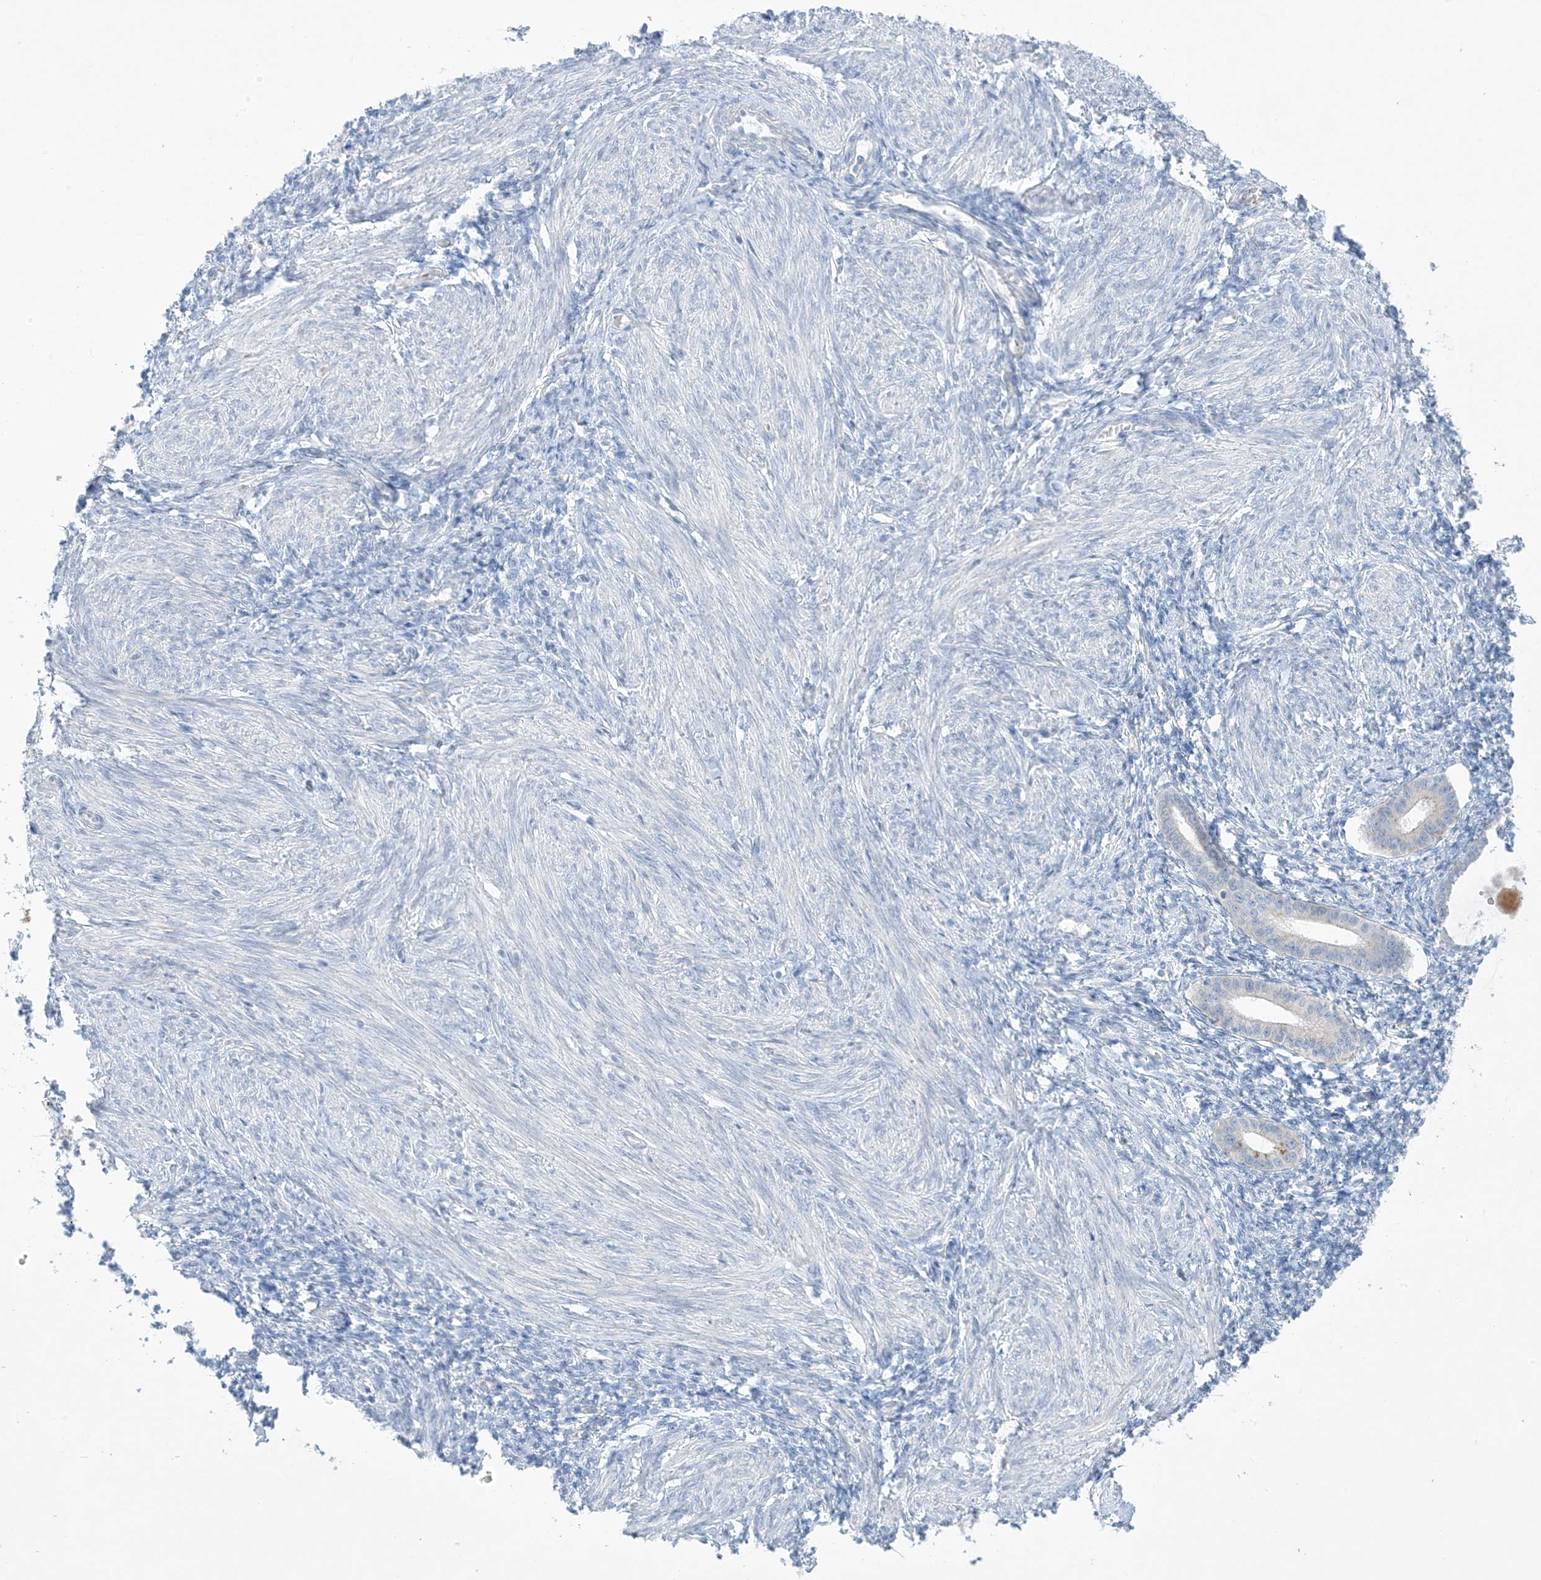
{"staining": {"intensity": "negative", "quantity": "none", "location": "none"}, "tissue": "endometrium", "cell_type": "Cells in endometrial stroma", "image_type": "normal", "snomed": [{"axis": "morphology", "description": "Normal tissue, NOS"}, {"axis": "topography", "description": "Endometrium"}], "caption": "This is a photomicrograph of IHC staining of benign endometrium, which shows no expression in cells in endometrial stroma. Nuclei are stained in blue.", "gene": "XIRP2", "patient": {"sex": "female", "age": 77}}